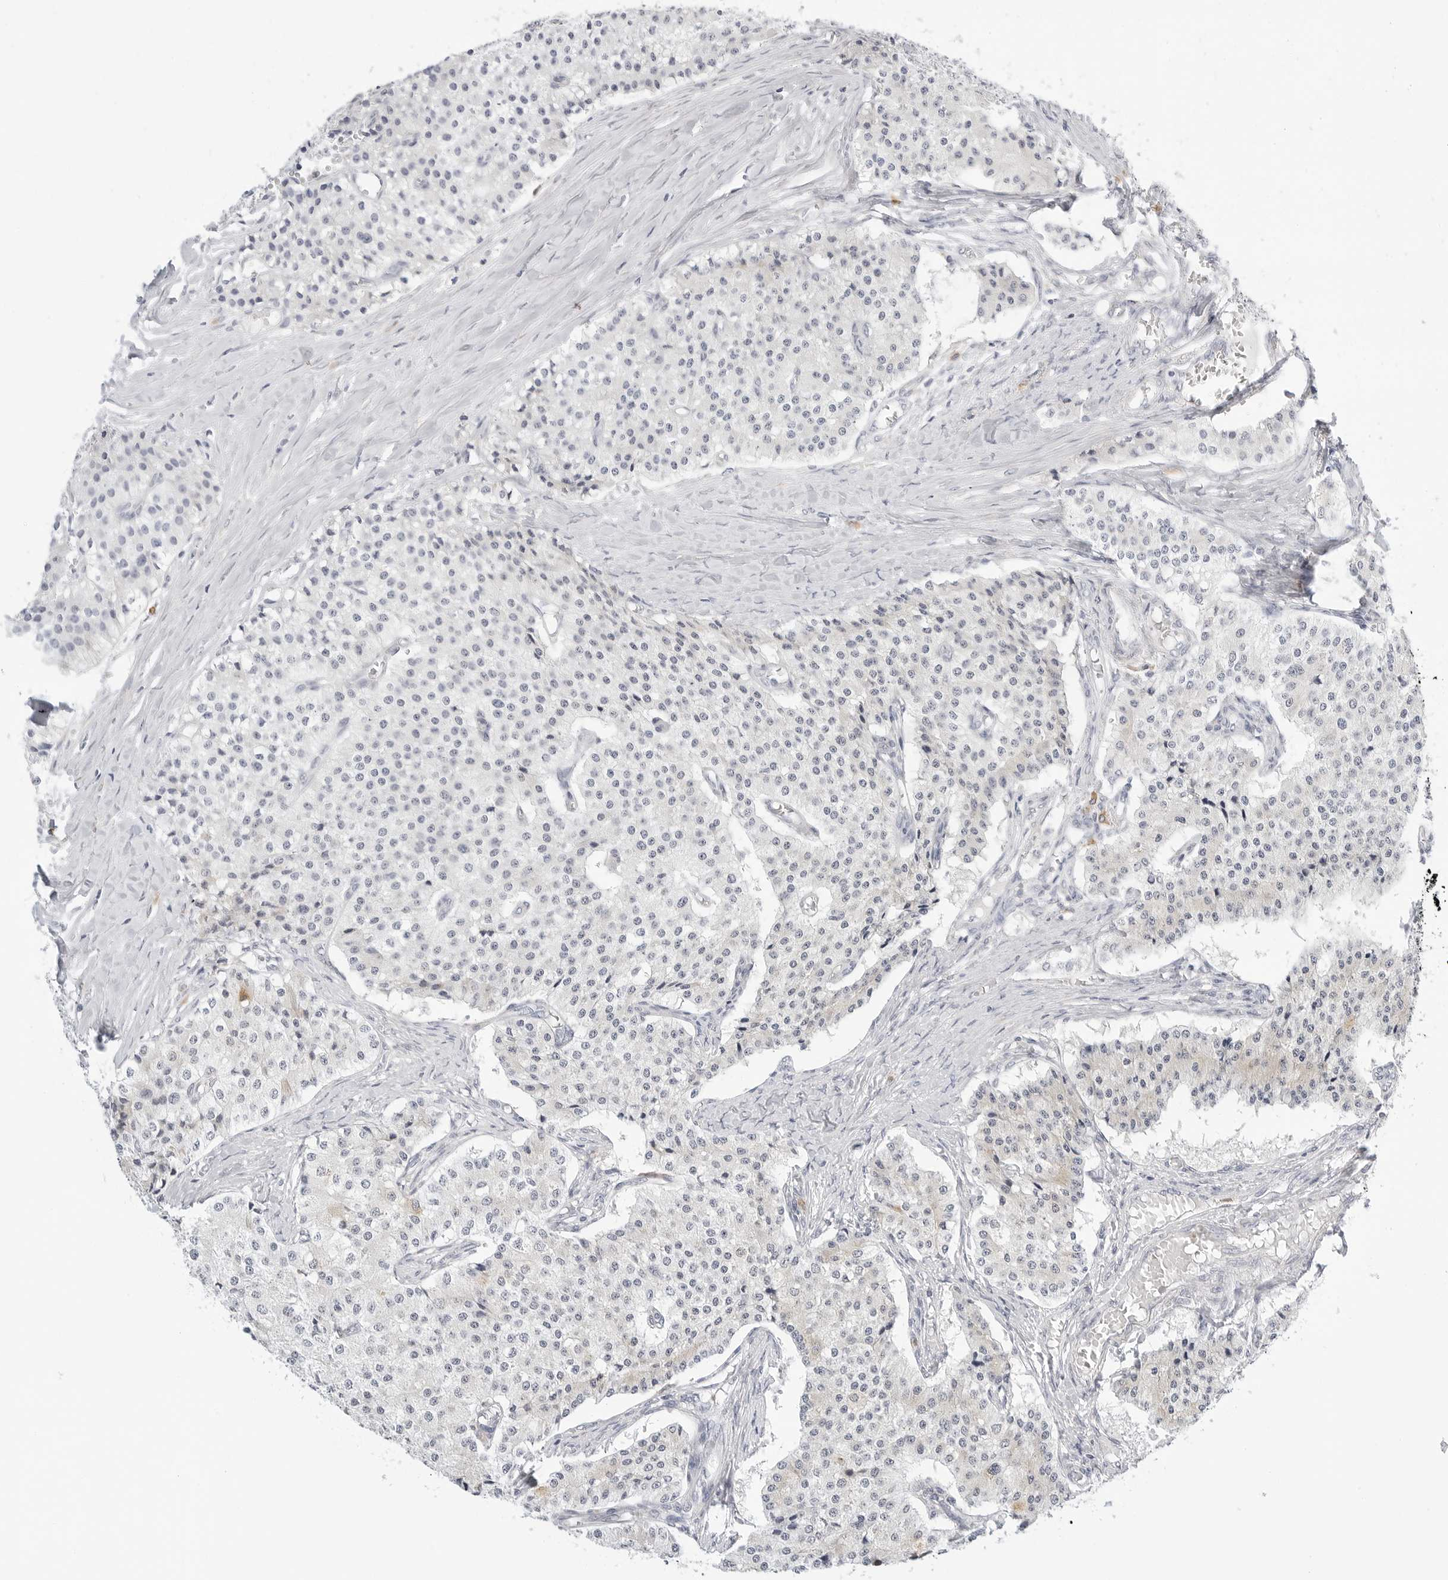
{"staining": {"intensity": "negative", "quantity": "none", "location": "none"}, "tissue": "carcinoid", "cell_type": "Tumor cells", "image_type": "cancer", "snomed": [{"axis": "morphology", "description": "Carcinoid, malignant, NOS"}, {"axis": "topography", "description": "Colon"}], "caption": "Immunohistochemistry image of neoplastic tissue: carcinoid stained with DAB displays no significant protein positivity in tumor cells. (DAB (3,3'-diaminobenzidine) IHC, high magnification).", "gene": "THEM4", "patient": {"sex": "female", "age": 52}}